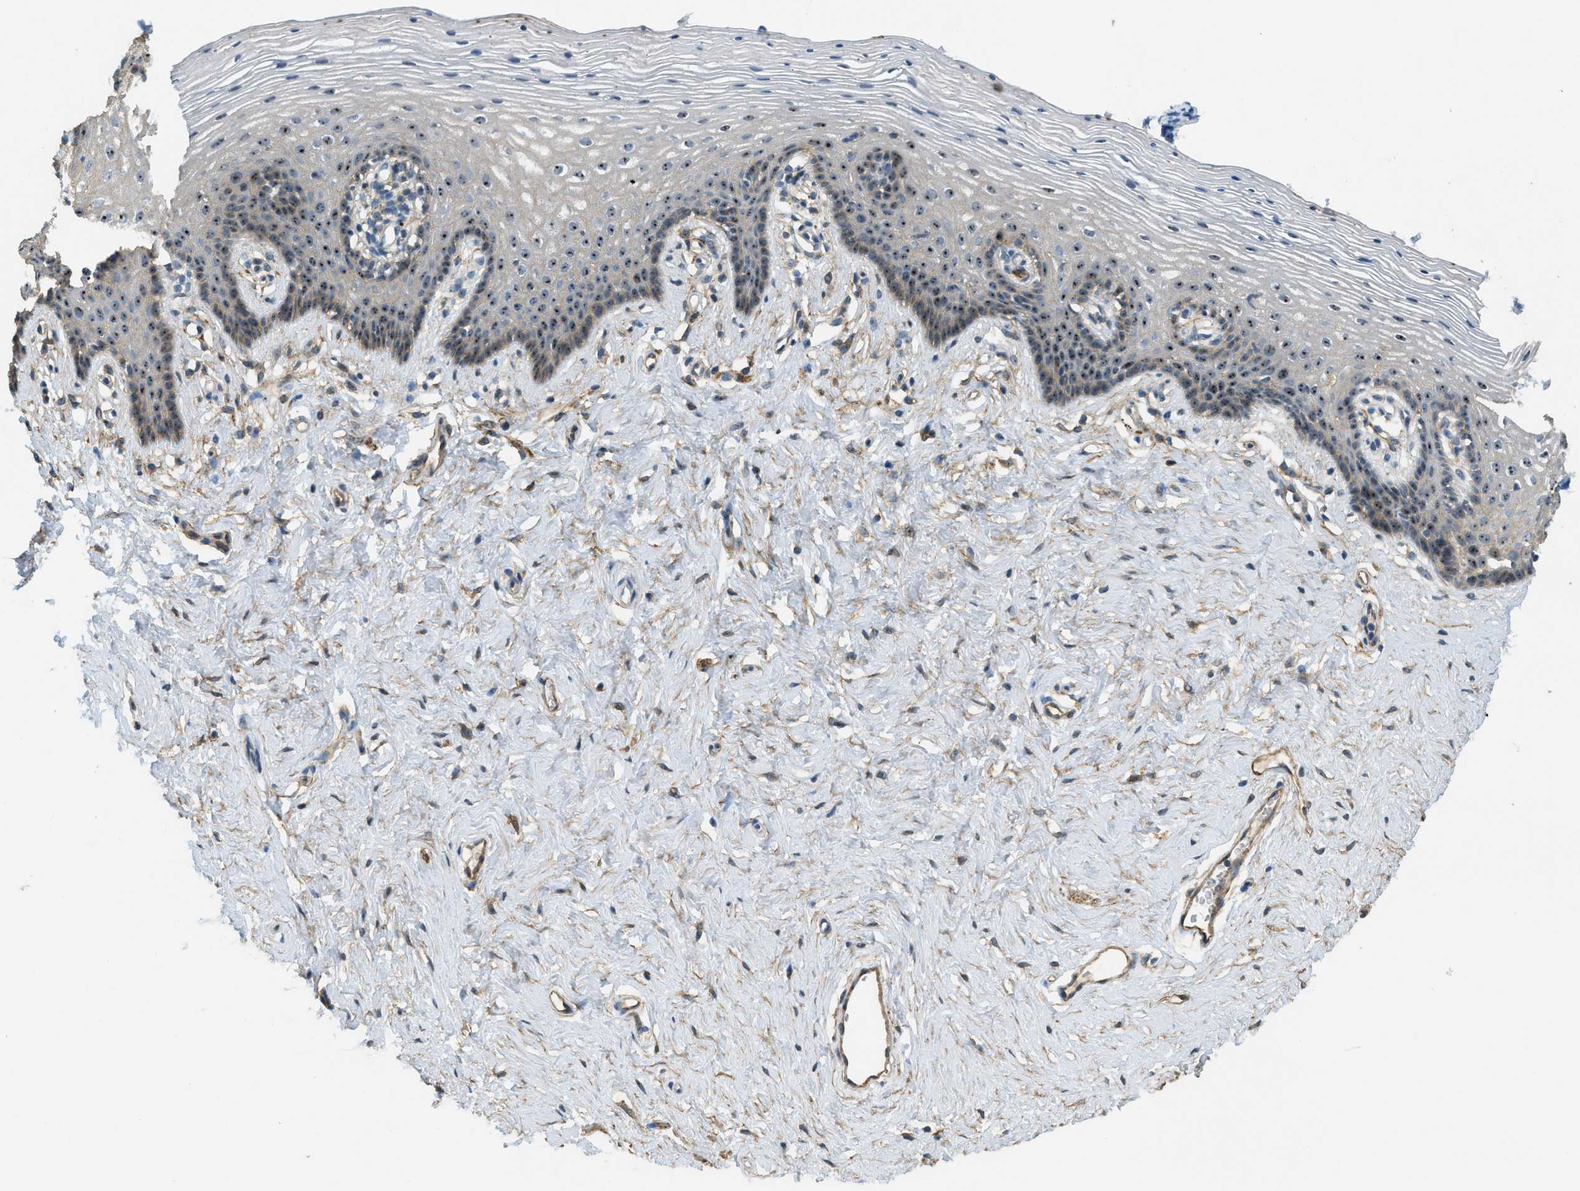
{"staining": {"intensity": "moderate", "quantity": "25%-75%", "location": "nuclear"}, "tissue": "vagina", "cell_type": "Squamous epithelial cells", "image_type": "normal", "snomed": [{"axis": "morphology", "description": "Normal tissue, NOS"}, {"axis": "topography", "description": "Vagina"}], "caption": "DAB immunohistochemical staining of benign human vagina demonstrates moderate nuclear protein staining in approximately 25%-75% of squamous epithelial cells.", "gene": "OSMR", "patient": {"sex": "female", "age": 32}}